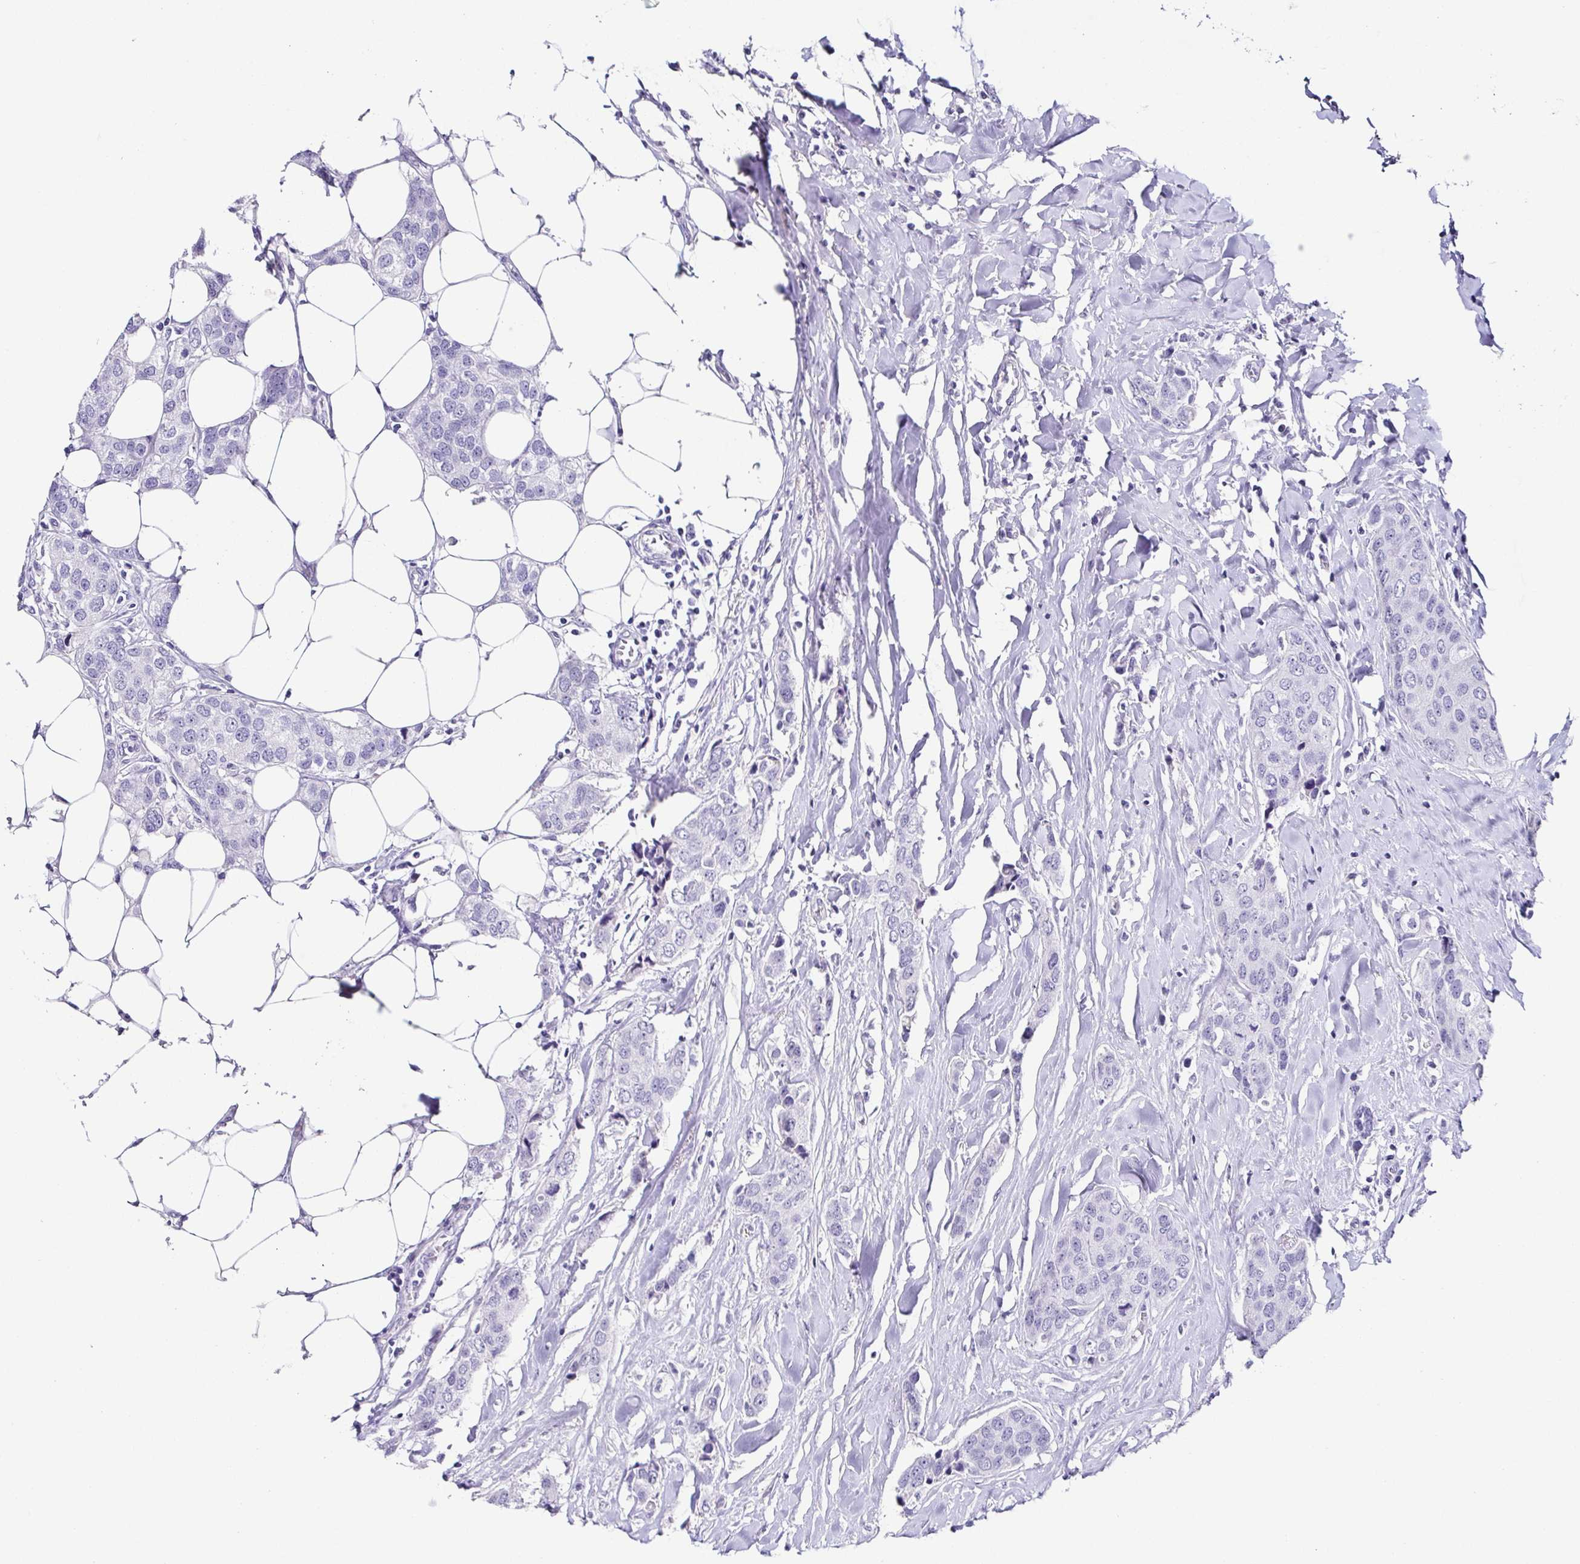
{"staining": {"intensity": "negative", "quantity": "none", "location": "none"}, "tissue": "breast cancer", "cell_type": "Tumor cells", "image_type": "cancer", "snomed": [{"axis": "morphology", "description": "Duct carcinoma"}, {"axis": "topography", "description": "Breast"}], "caption": "This is an immunohistochemistry histopathology image of human breast invasive ductal carcinoma. There is no expression in tumor cells.", "gene": "TNNT2", "patient": {"sex": "female", "age": 80}}